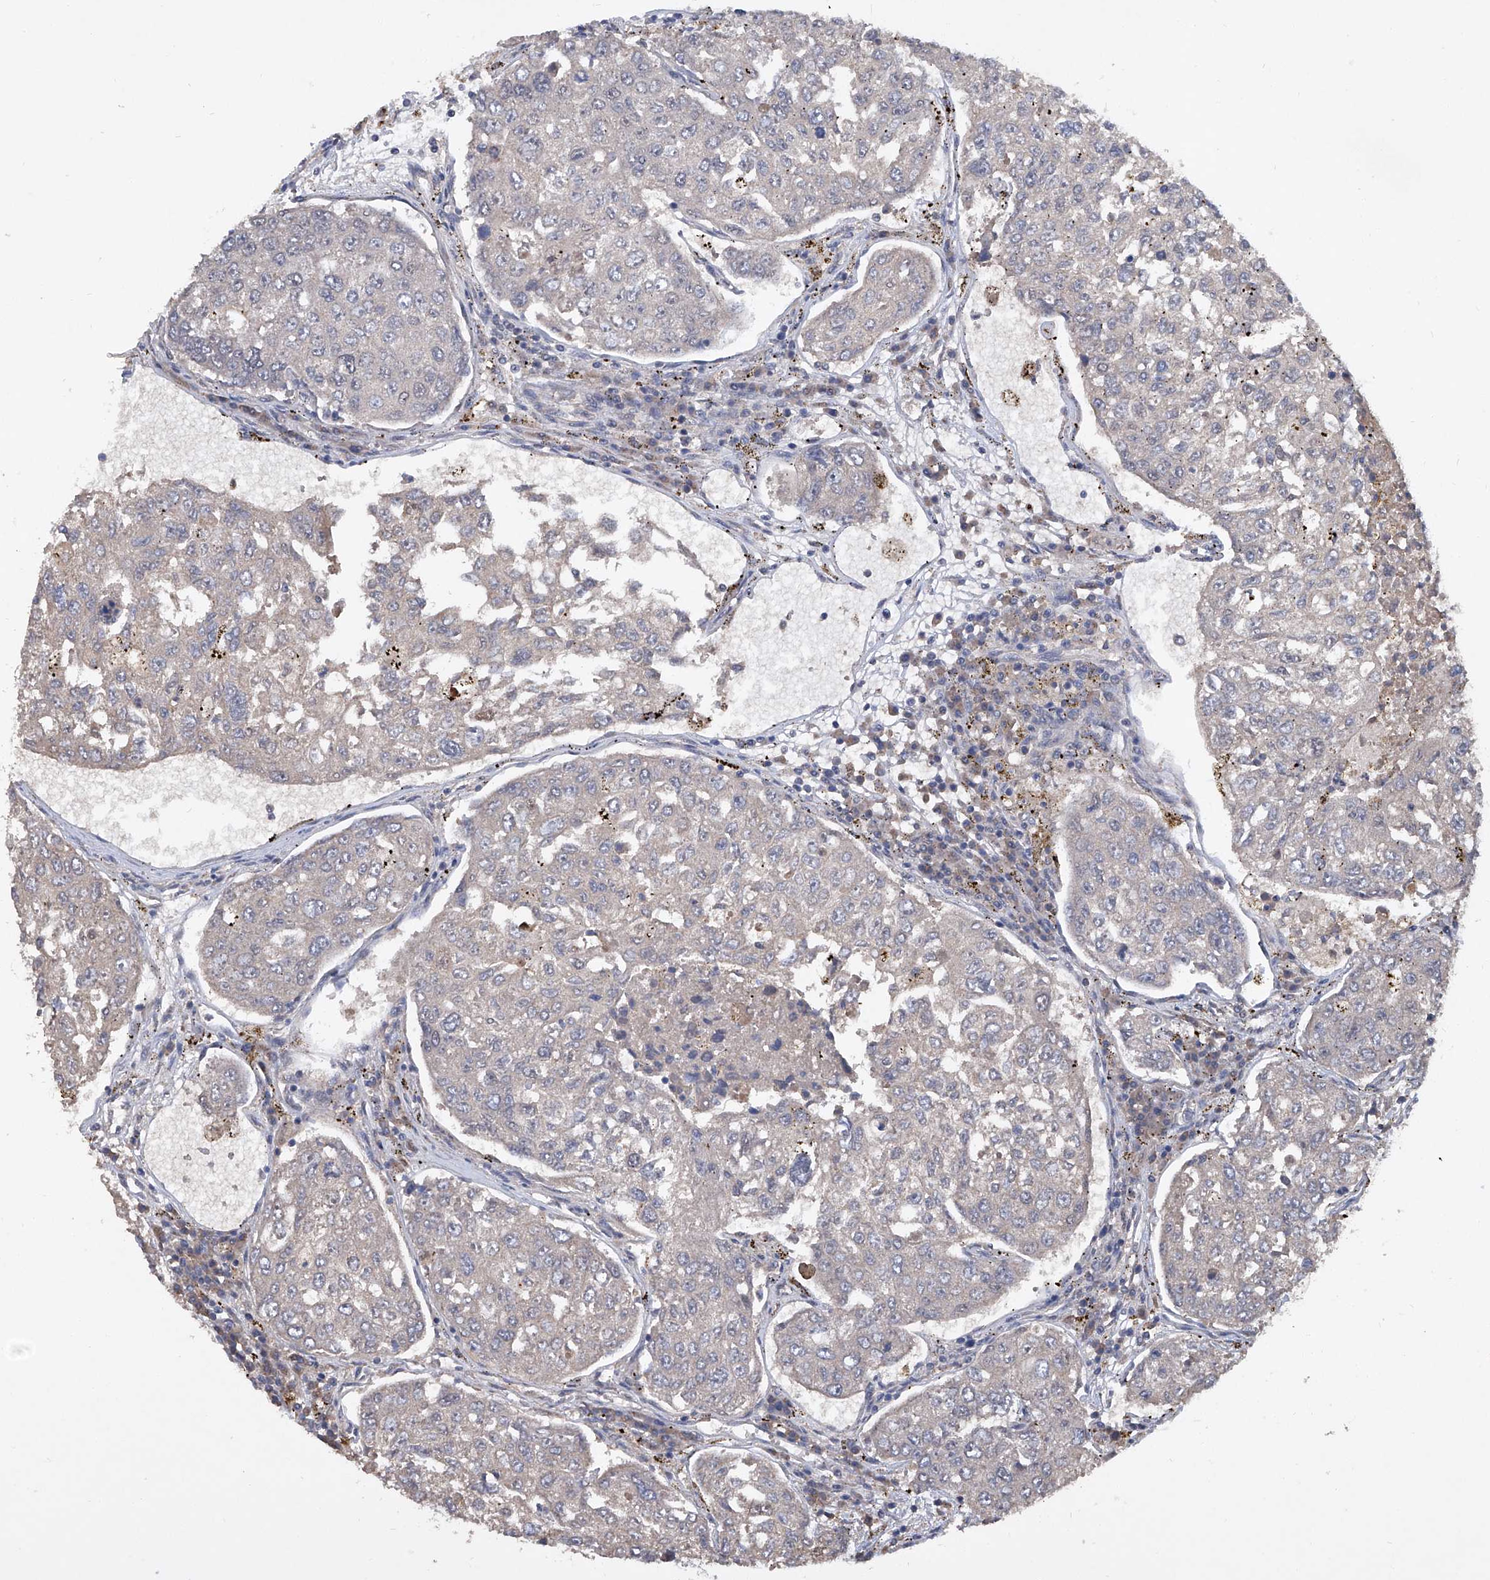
{"staining": {"intensity": "negative", "quantity": "none", "location": "none"}, "tissue": "urothelial cancer", "cell_type": "Tumor cells", "image_type": "cancer", "snomed": [{"axis": "morphology", "description": "Urothelial carcinoma, High grade"}, {"axis": "topography", "description": "Lymph node"}, {"axis": "topography", "description": "Urinary bladder"}], "caption": "This is an IHC histopathology image of urothelial cancer. There is no positivity in tumor cells.", "gene": "PCSK5", "patient": {"sex": "male", "age": 51}}